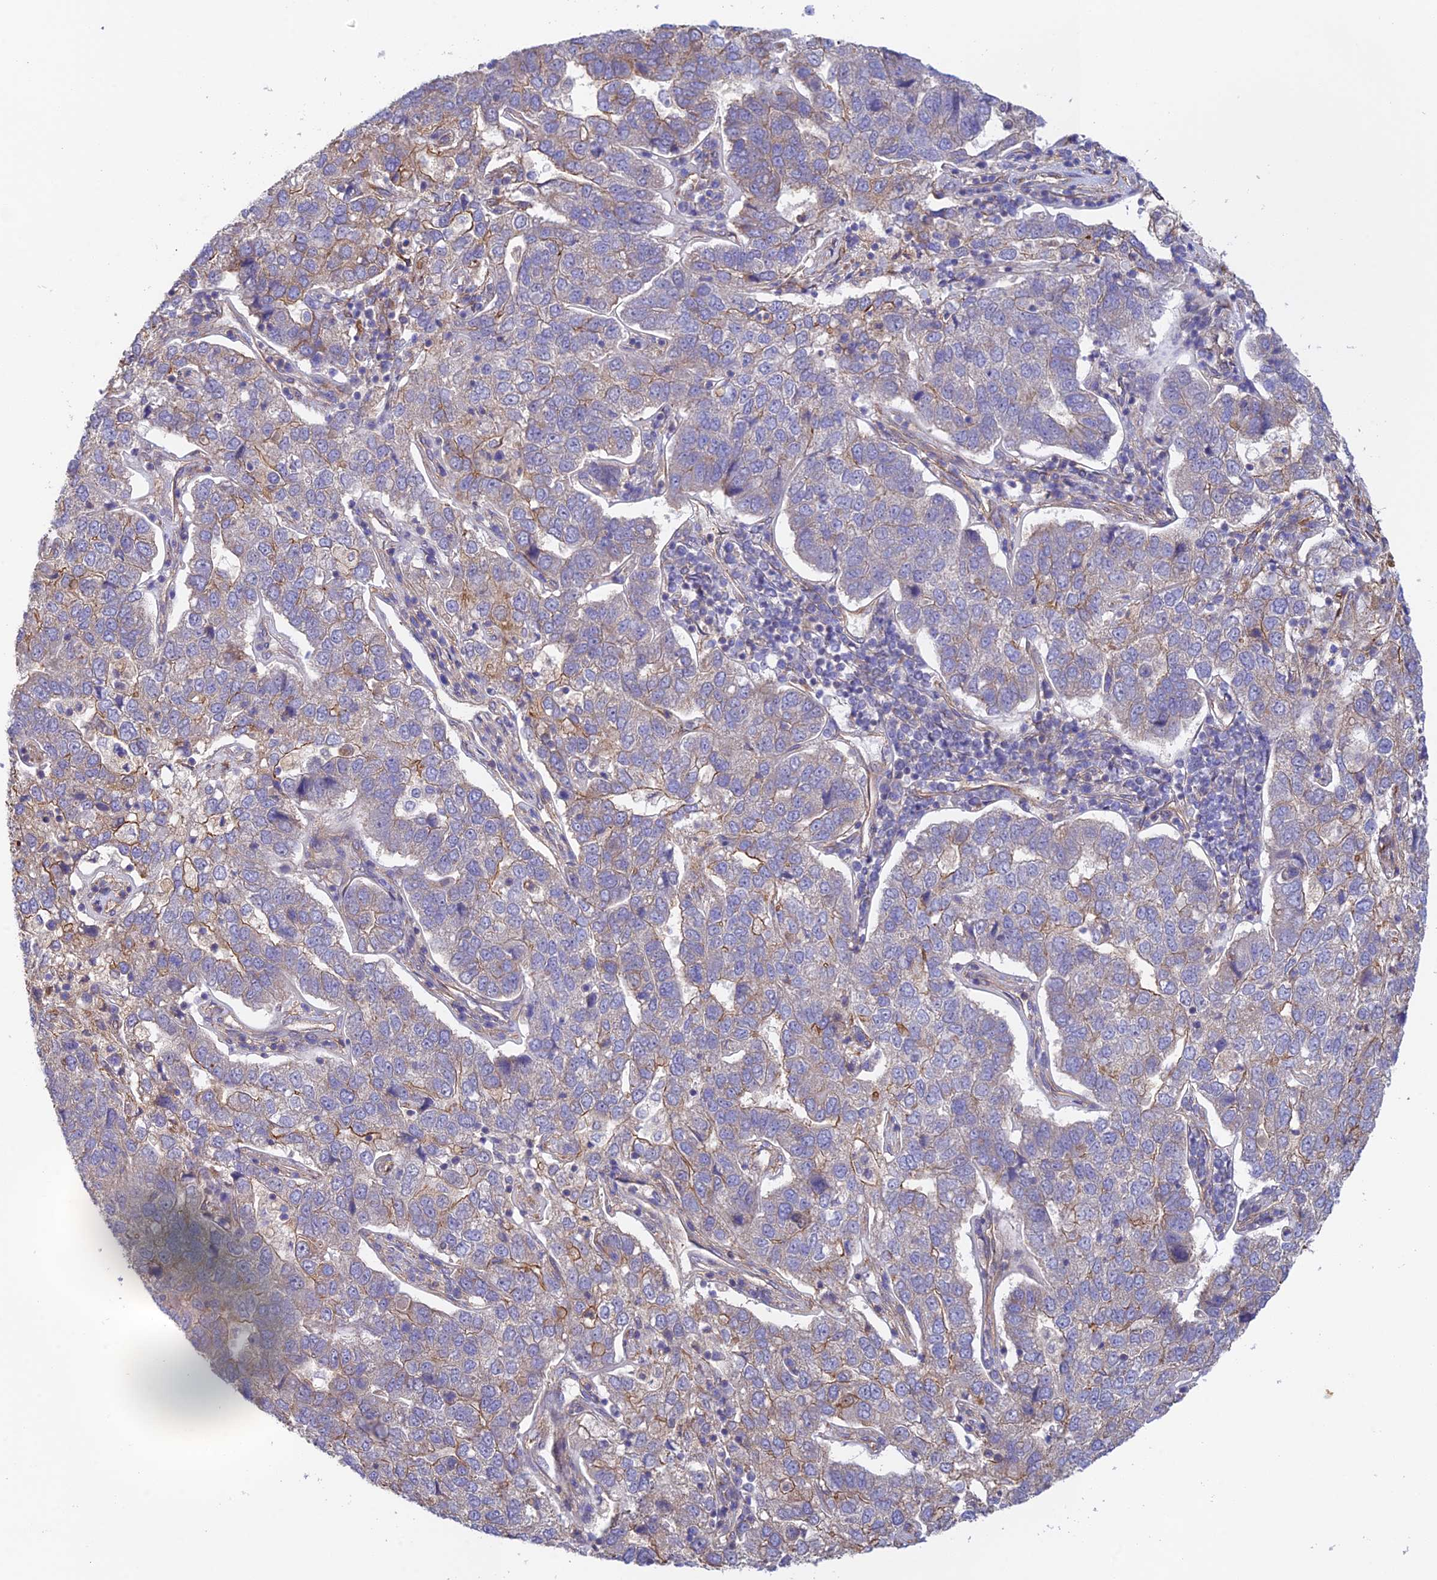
{"staining": {"intensity": "moderate", "quantity": "<25%", "location": "cytoplasmic/membranous"}, "tissue": "pancreatic cancer", "cell_type": "Tumor cells", "image_type": "cancer", "snomed": [{"axis": "morphology", "description": "Adenocarcinoma, NOS"}, {"axis": "topography", "description": "Pancreas"}], "caption": "Immunohistochemical staining of human pancreatic cancer reveals low levels of moderate cytoplasmic/membranous protein positivity in about <25% of tumor cells. The staining was performed using DAB (3,3'-diaminobenzidine), with brown indicating positive protein expression. Nuclei are stained blue with hematoxylin.", "gene": "MYO9A", "patient": {"sex": "female", "age": 61}}